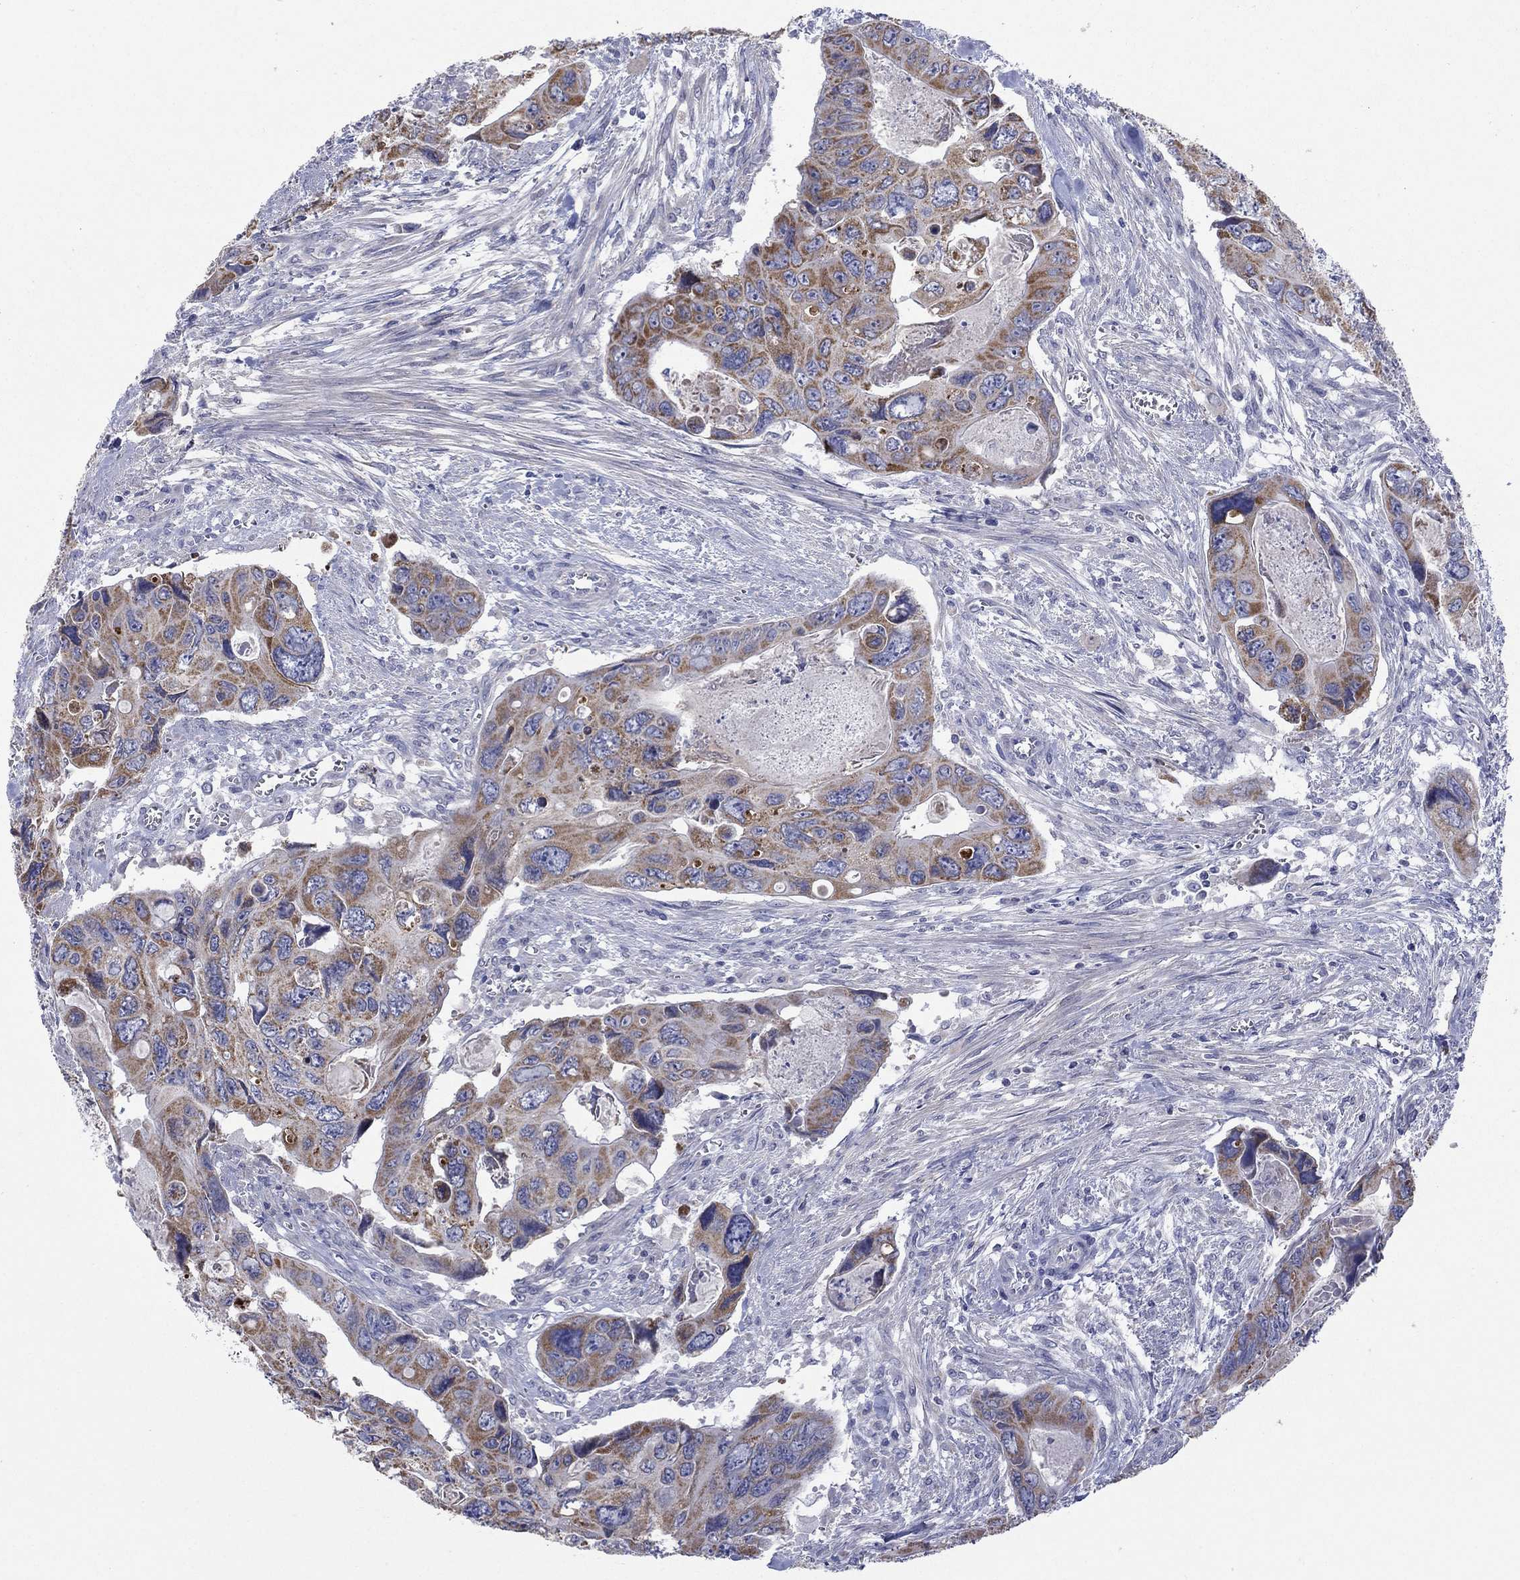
{"staining": {"intensity": "moderate", "quantity": ">75%", "location": "cytoplasmic/membranous"}, "tissue": "colorectal cancer", "cell_type": "Tumor cells", "image_type": "cancer", "snomed": [{"axis": "morphology", "description": "Adenocarcinoma, NOS"}, {"axis": "topography", "description": "Rectum"}], "caption": "This is a photomicrograph of immunohistochemistry staining of colorectal cancer, which shows moderate expression in the cytoplasmic/membranous of tumor cells.", "gene": "CLVS1", "patient": {"sex": "male", "age": 62}}